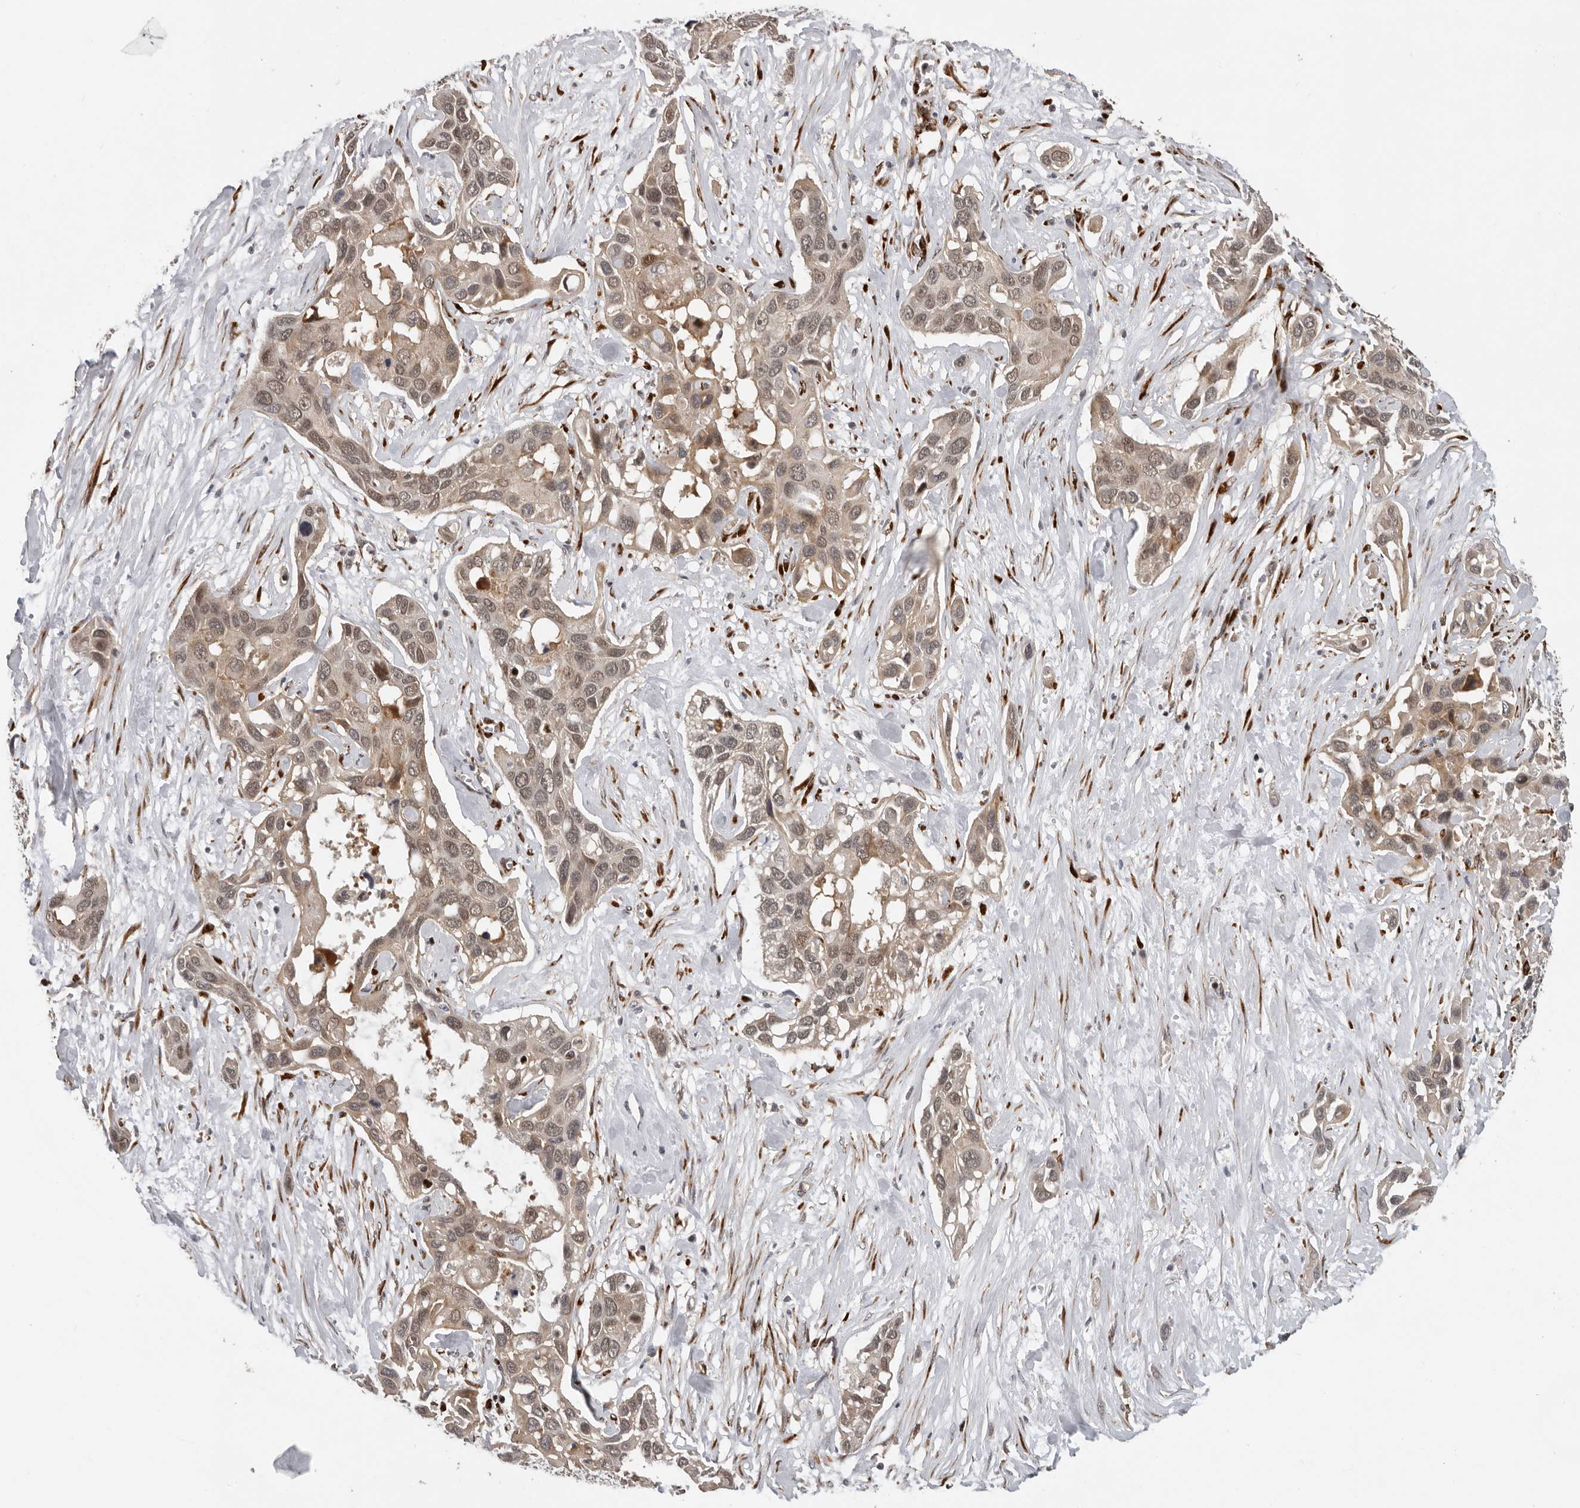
{"staining": {"intensity": "weak", "quantity": ">75%", "location": "nuclear"}, "tissue": "pancreatic cancer", "cell_type": "Tumor cells", "image_type": "cancer", "snomed": [{"axis": "morphology", "description": "Adenocarcinoma, NOS"}, {"axis": "topography", "description": "Pancreas"}], "caption": "About >75% of tumor cells in pancreatic adenocarcinoma demonstrate weak nuclear protein positivity as visualized by brown immunohistochemical staining.", "gene": "HENMT1", "patient": {"sex": "female", "age": 60}}